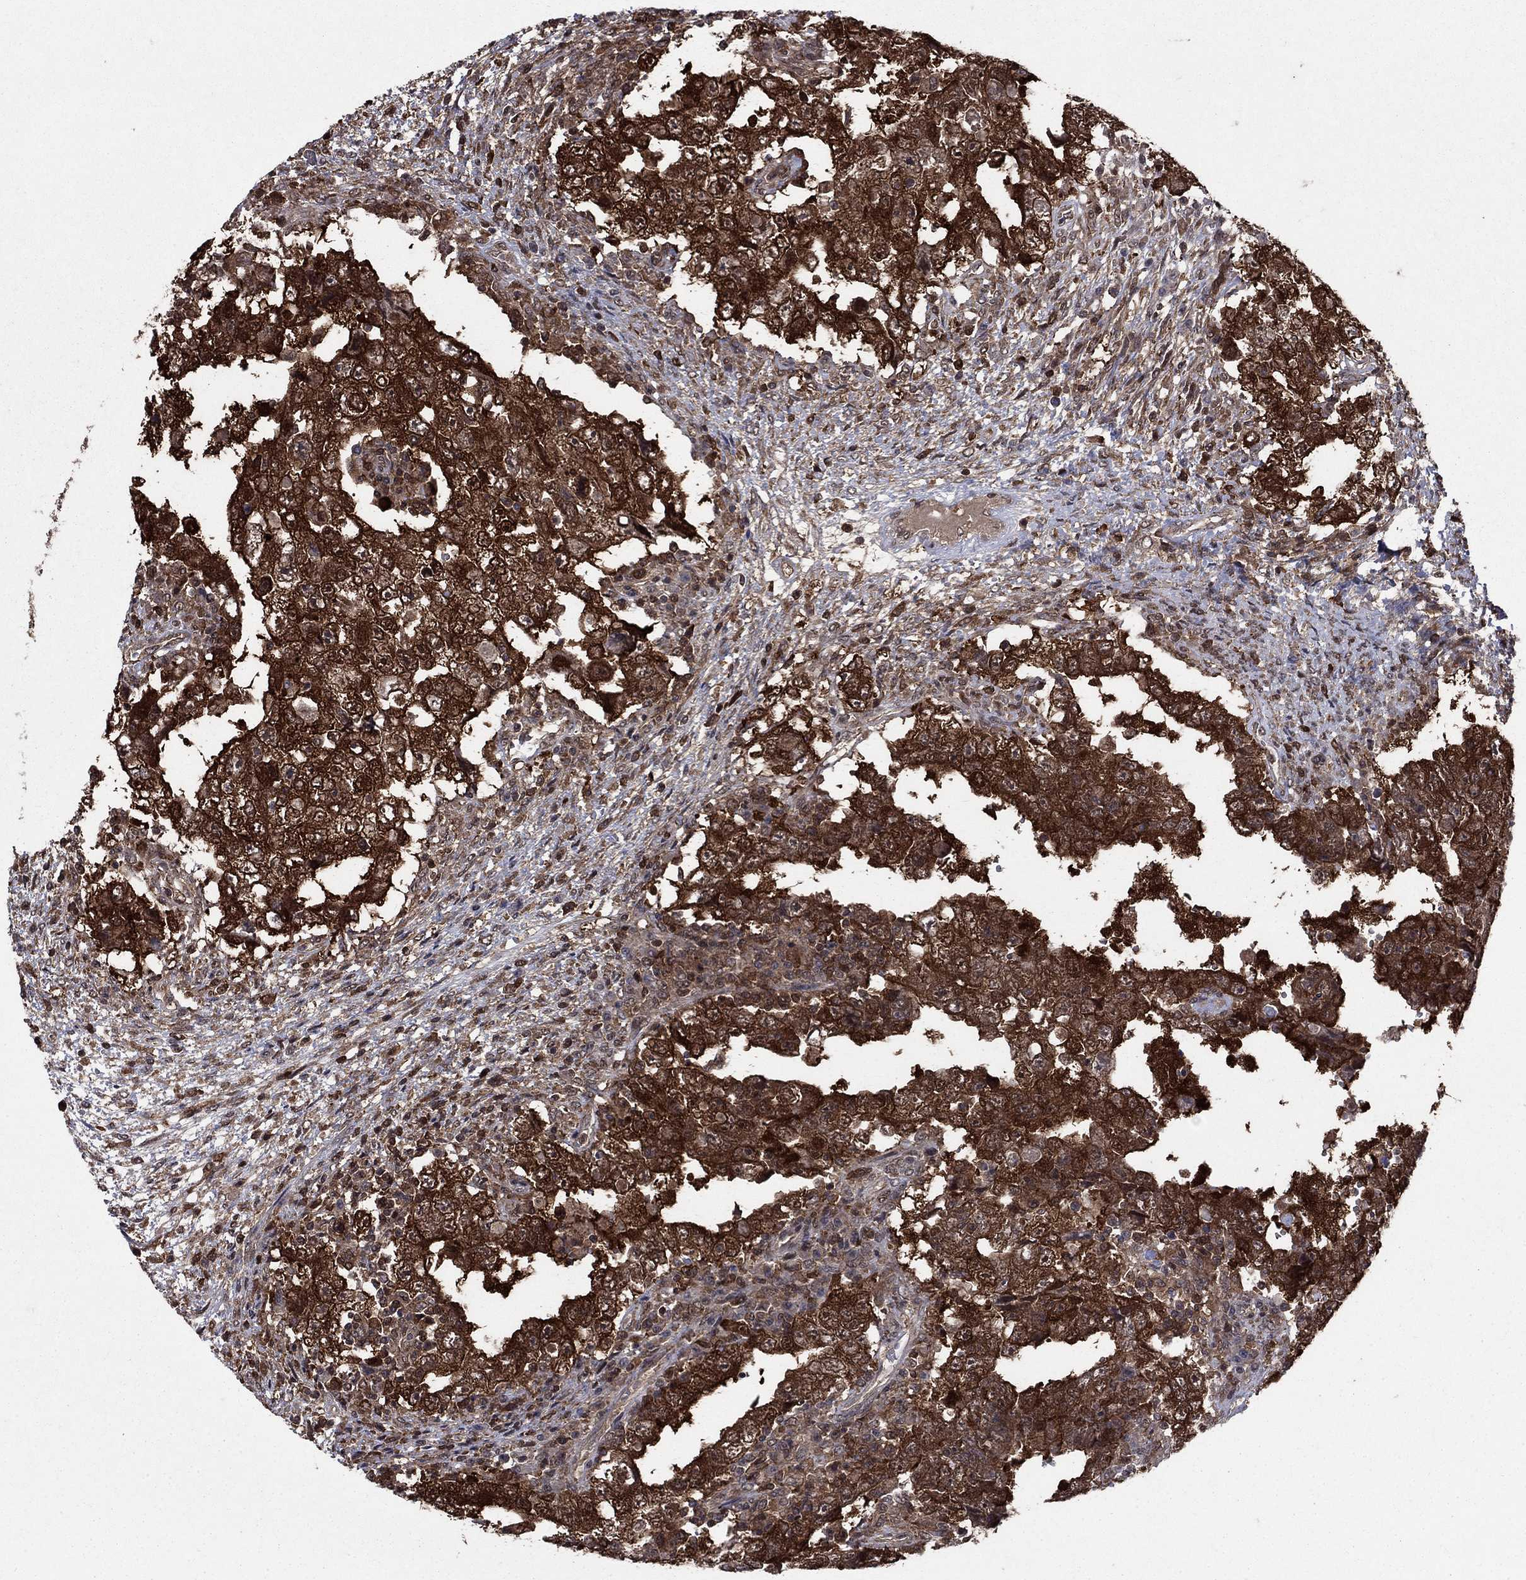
{"staining": {"intensity": "strong", "quantity": ">75%", "location": "cytoplasmic/membranous"}, "tissue": "testis cancer", "cell_type": "Tumor cells", "image_type": "cancer", "snomed": [{"axis": "morphology", "description": "Carcinoma, Embryonal, NOS"}, {"axis": "topography", "description": "Testis"}], "caption": "Testis embryonal carcinoma stained with a protein marker reveals strong staining in tumor cells.", "gene": "CACYBP", "patient": {"sex": "male", "age": 26}}